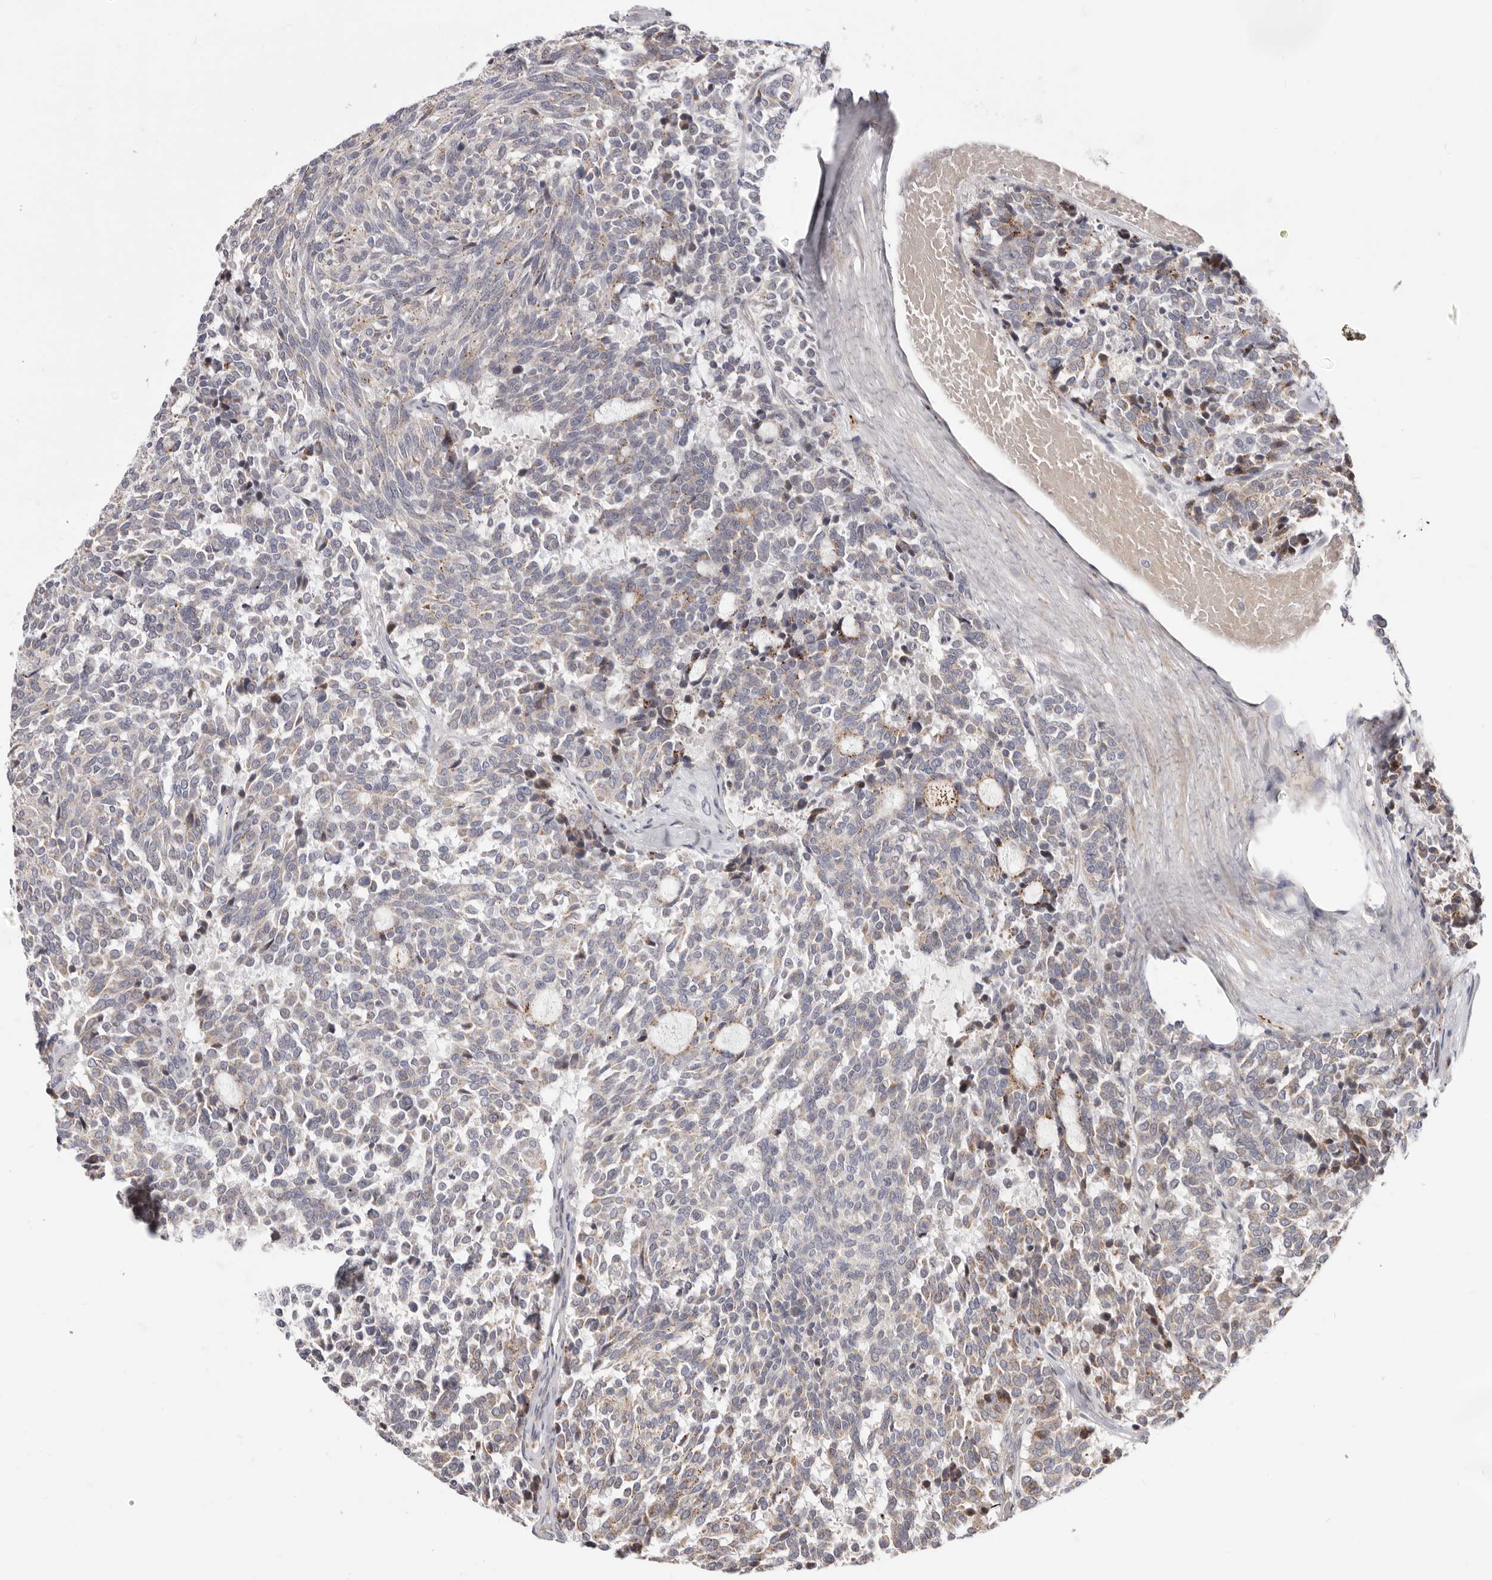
{"staining": {"intensity": "weak", "quantity": "<25%", "location": "cytoplasmic/membranous"}, "tissue": "carcinoid", "cell_type": "Tumor cells", "image_type": "cancer", "snomed": [{"axis": "morphology", "description": "Carcinoid, malignant, NOS"}, {"axis": "topography", "description": "Pancreas"}], "caption": "Immunohistochemistry (IHC) micrograph of carcinoid stained for a protein (brown), which reveals no staining in tumor cells. Nuclei are stained in blue.", "gene": "TOR3A", "patient": {"sex": "female", "age": 54}}